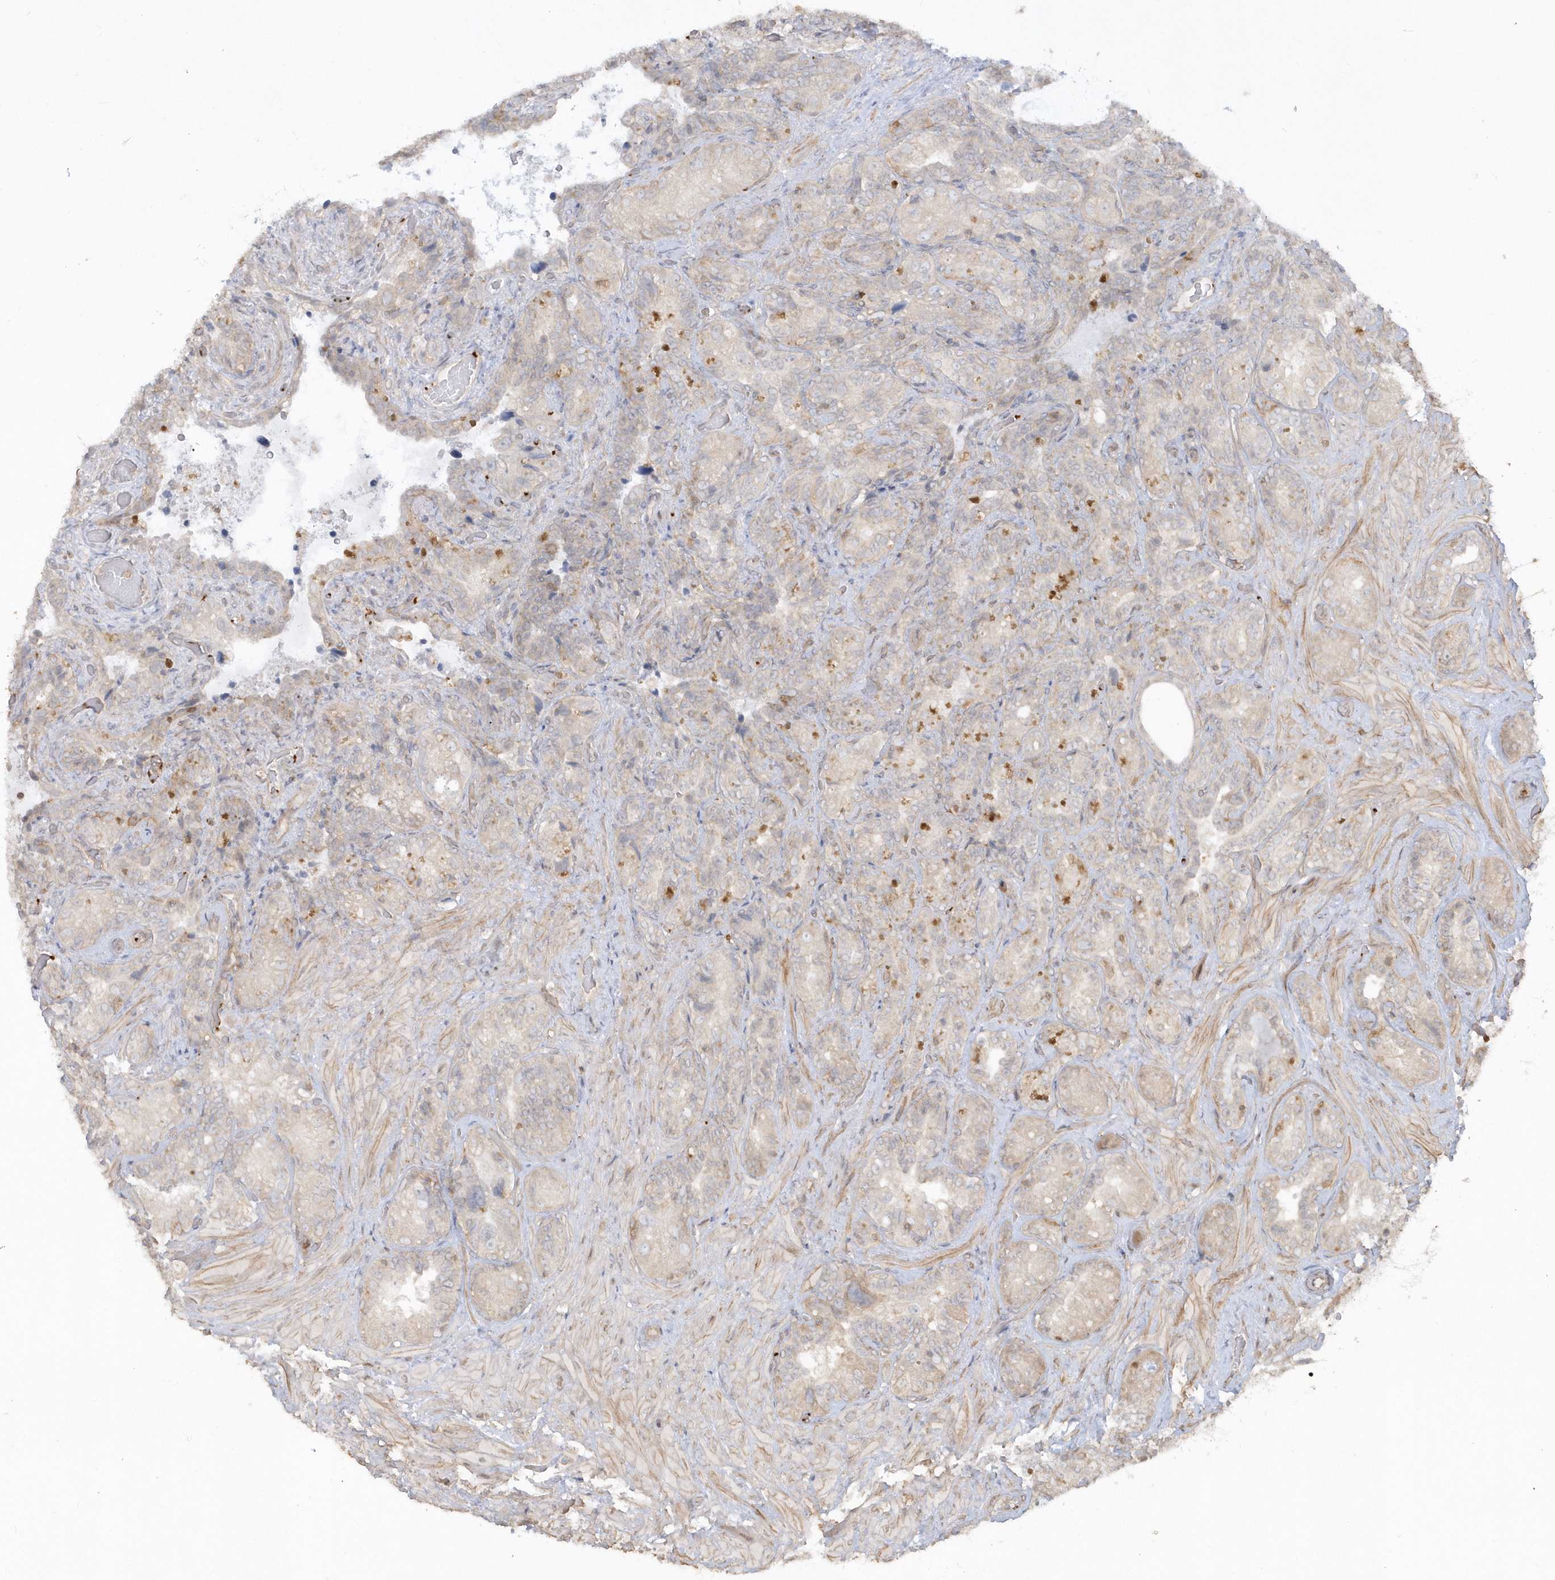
{"staining": {"intensity": "weak", "quantity": "25%-75%", "location": "cytoplasmic/membranous,nuclear"}, "tissue": "seminal vesicle", "cell_type": "Glandular cells", "image_type": "normal", "snomed": [{"axis": "morphology", "description": "Normal tissue, NOS"}, {"axis": "topography", "description": "Seminal veicle"}, {"axis": "topography", "description": "Peripheral nerve tissue"}], "caption": "DAB (3,3'-diaminobenzidine) immunohistochemical staining of normal human seminal vesicle displays weak cytoplasmic/membranous,nuclear protein staining in approximately 25%-75% of glandular cells. (Stains: DAB in brown, nuclei in blue, Microscopy: brightfield microscopy at high magnification).", "gene": "BSN", "patient": {"sex": "male", "age": 67}}